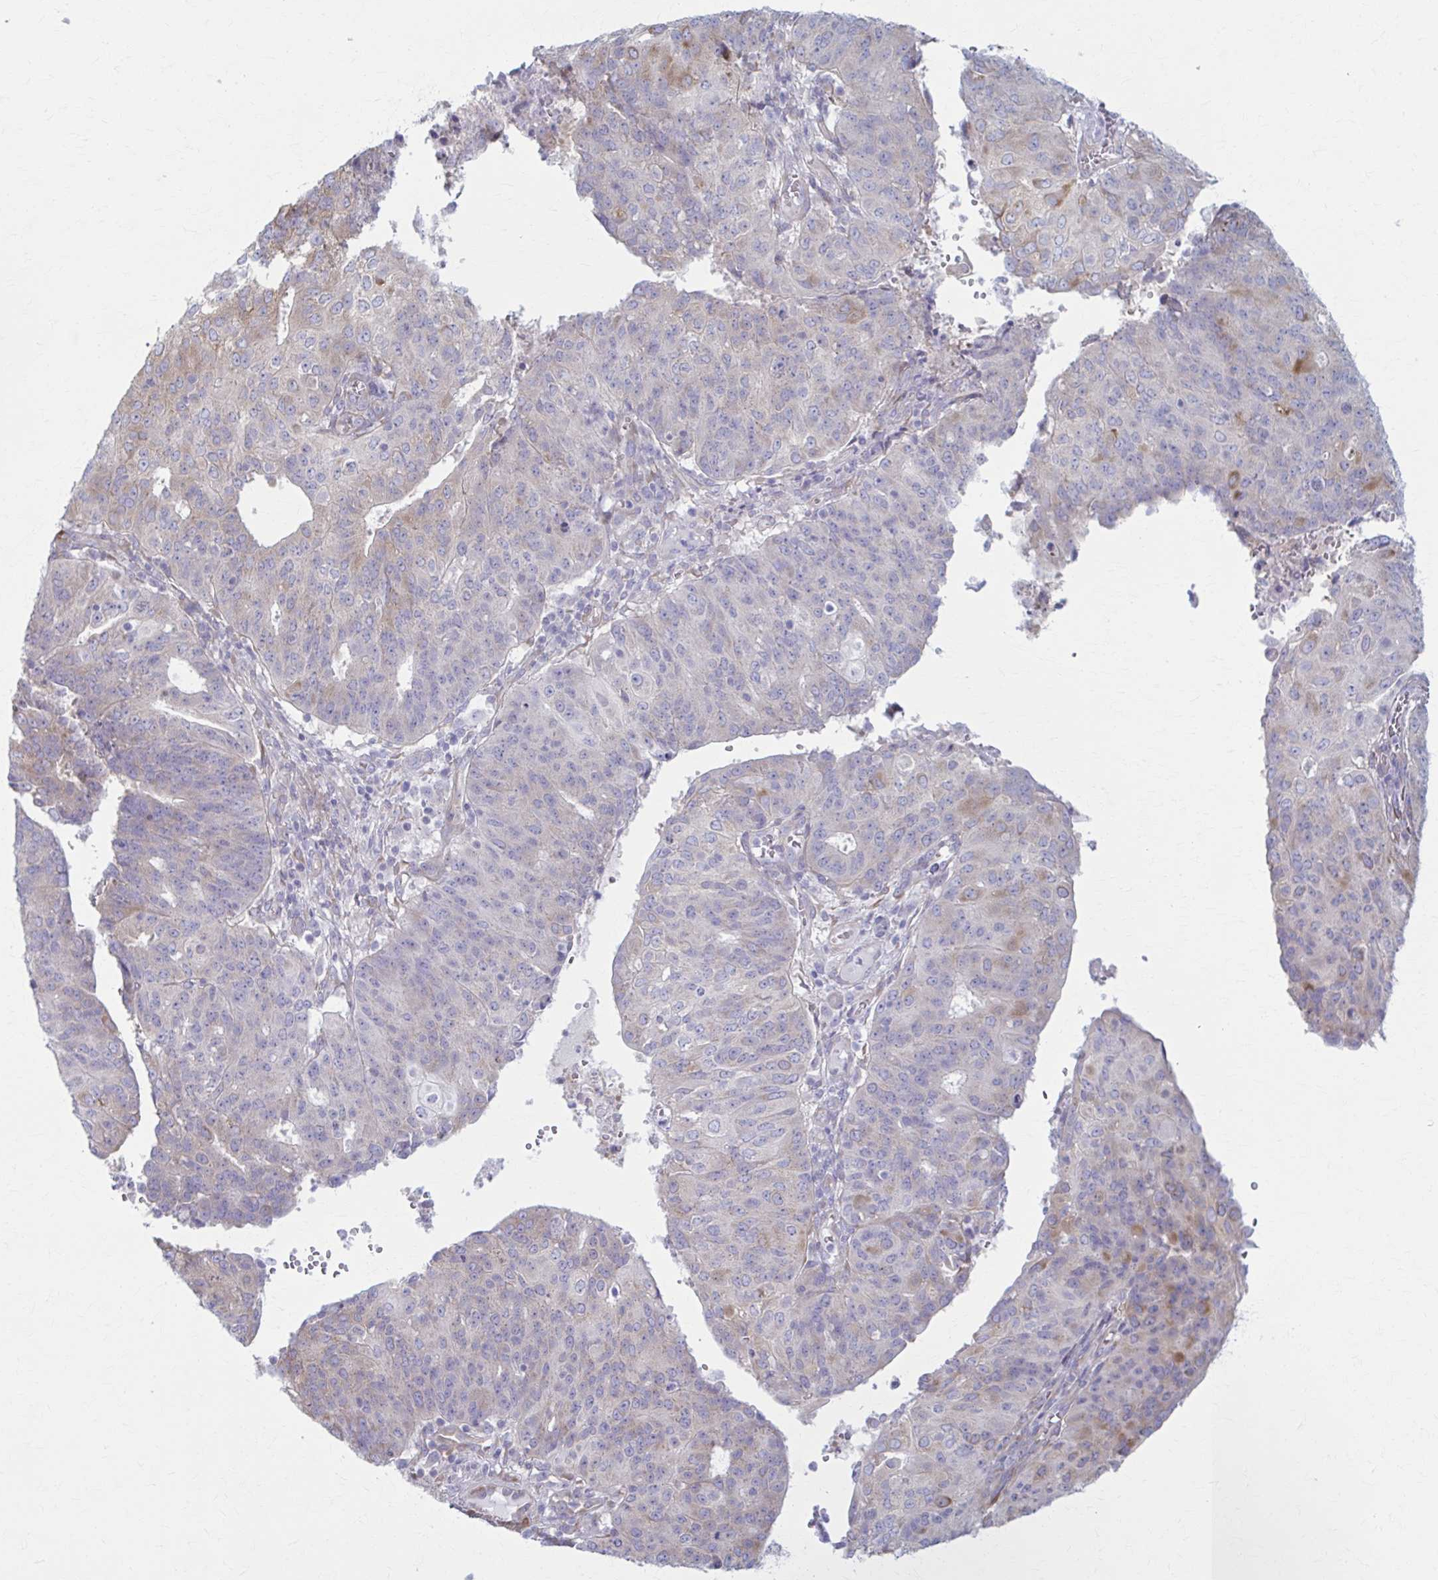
{"staining": {"intensity": "weak", "quantity": "<25%", "location": "cytoplasmic/membranous"}, "tissue": "endometrial cancer", "cell_type": "Tumor cells", "image_type": "cancer", "snomed": [{"axis": "morphology", "description": "Adenocarcinoma, NOS"}, {"axis": "topography", "description": "Endometrium"}], "caption": "IHC micrograph of neoplastic tissue: human adenocarcinoma (endometrial) stained with DAB (3,3'-diaminobenzidine) exhibits no significant protein staining in tumor cells. Brightfield microscopy of IHC stained with DAB (3,3'-diaminobenzidine) (brown) and hematoxylin (blue), captured at high magnification.", "gene": "PRKRA", "patient": {"sex": "female", "age": 82}}